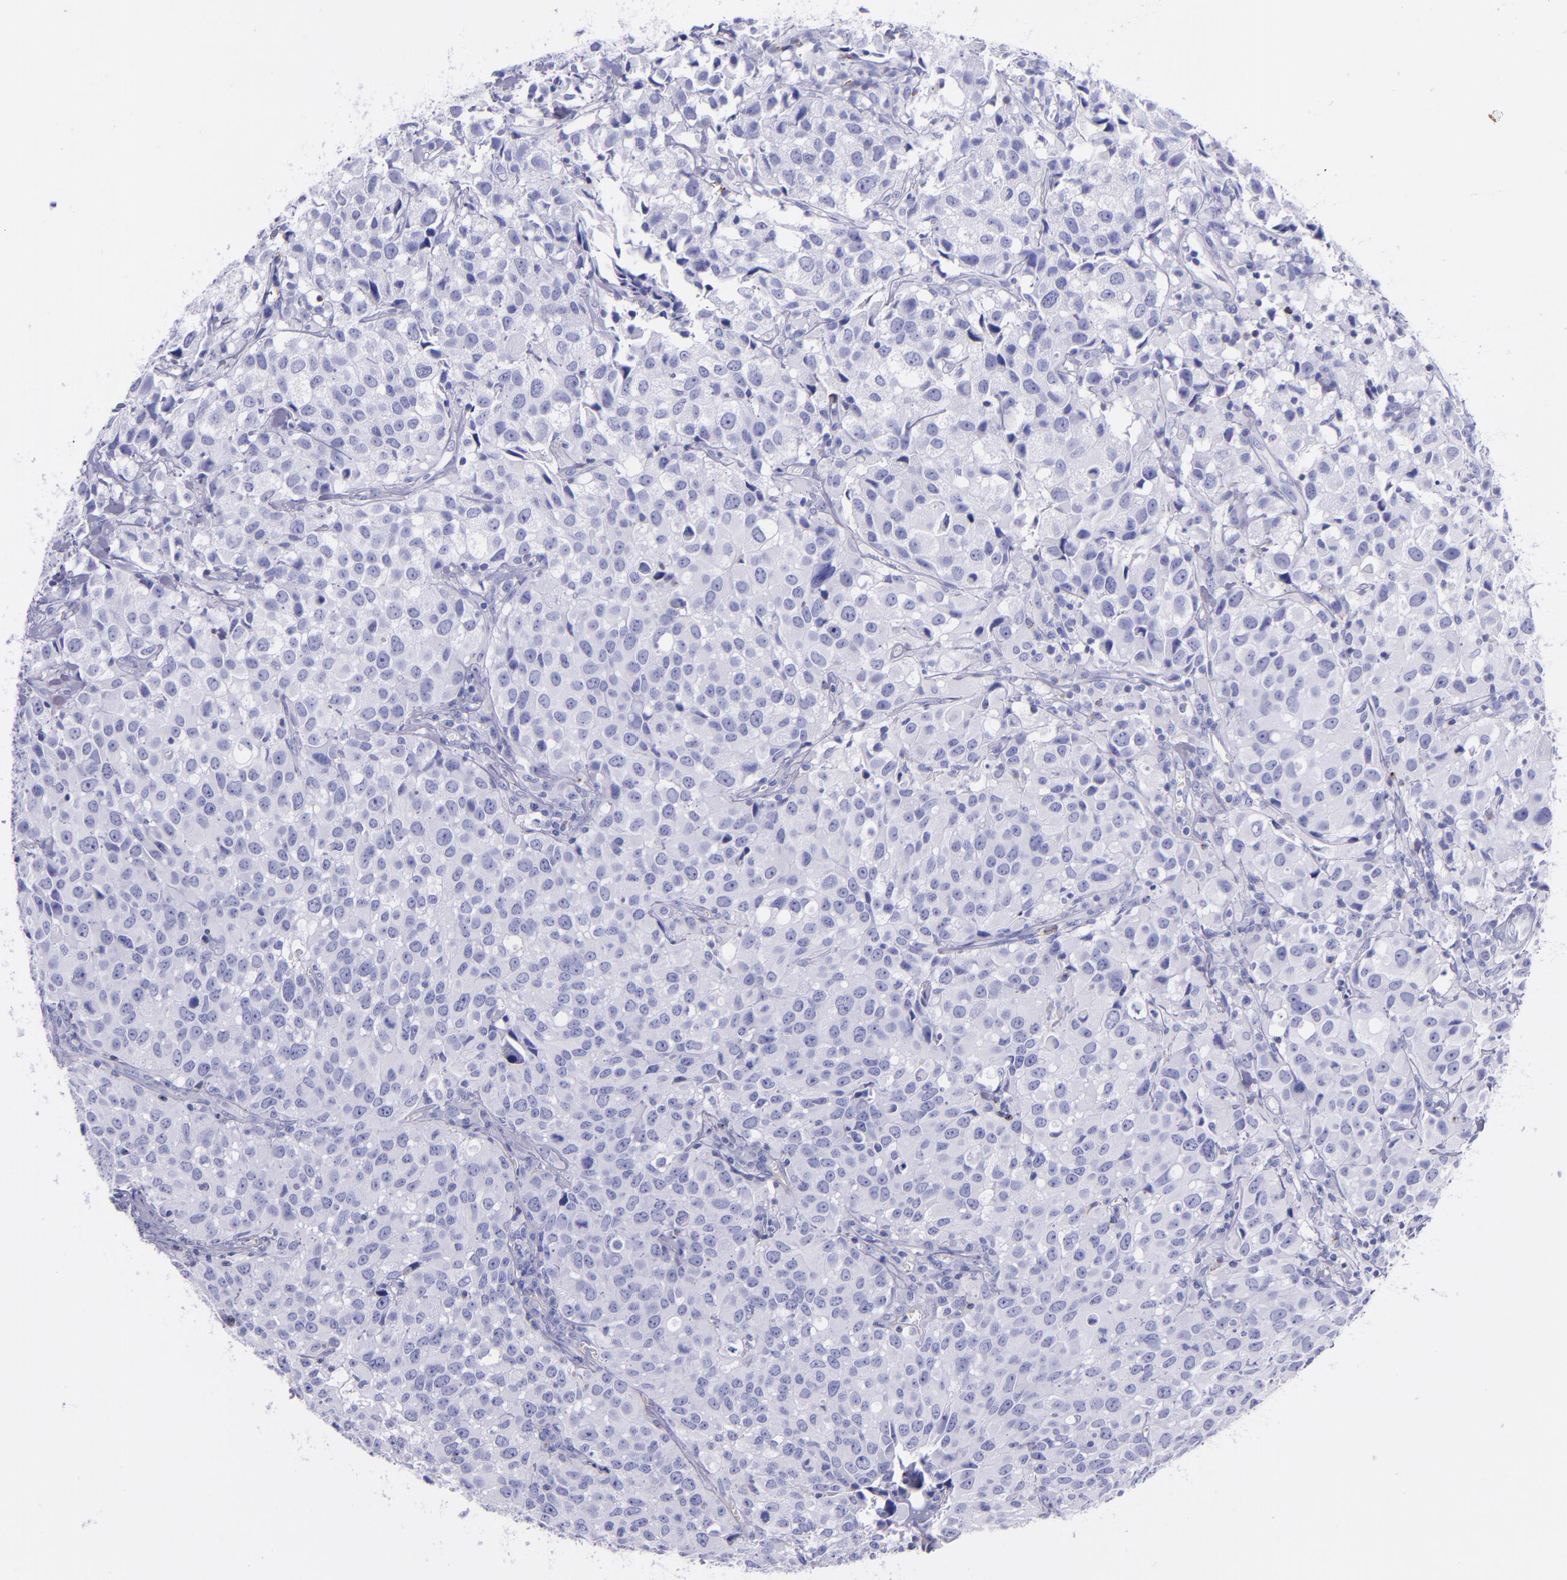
{"staining": {"intensity": "negative", "quantity": "none", "location": "none"}, "tissue": "urothelial cancer", "cell_type": "Tumor cells", "image_type": "cancer", "snomed": [{"axis": "morphology", "description": "Urothelial carcinoma, High grade"}, {"axis": "topography", "description": "Urinary bladder"}], "caption": "Tumor cells are negative for brown protein staining in urothelial cancer.", "gene": "LAG3", "patient": {"sex": "female", "age": 75}}